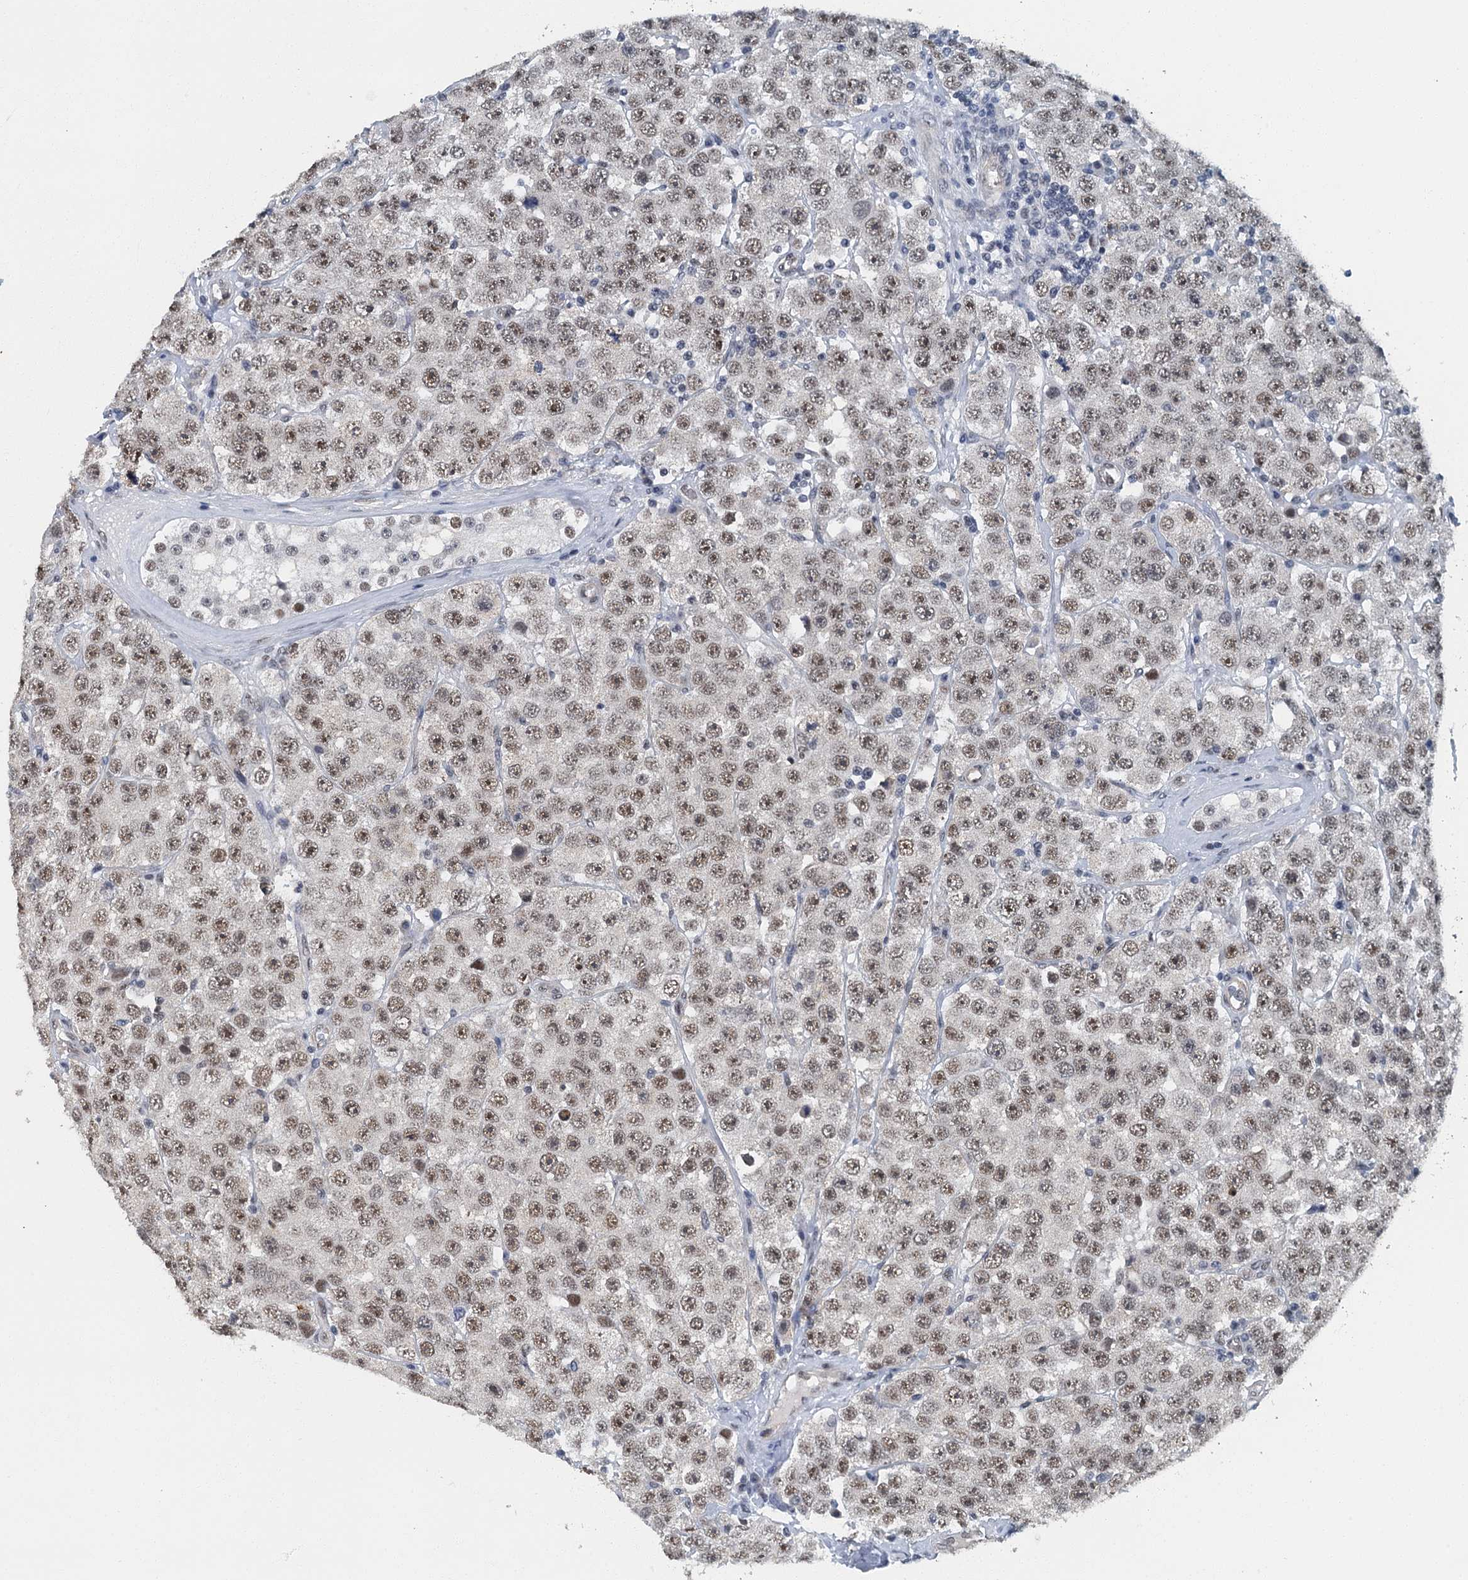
{"staining": {"intensity": "moderate", "quantity": ">75%", "location": "nuclear"}, "tissue": "testis cancer", "cell_type": "Tumor cells", "image_type": "cancer", "snomed": [{"axis": "morphology", "description": "Seminoma, NOS"}, {"axis": "topography", "description": "Testis"}], "caption": "A medium amount of moderate nuclear positivity is present in approximately >75% of tumor cells in testis seminoma tissue. The staining was performed using DAB to visualize the protein expression in brown, while the nuclei were stained in blue with hematoxylin (Magnification: 20x).", "gene": "GADL1", "patient": {"sex": "male", "age": 28}}